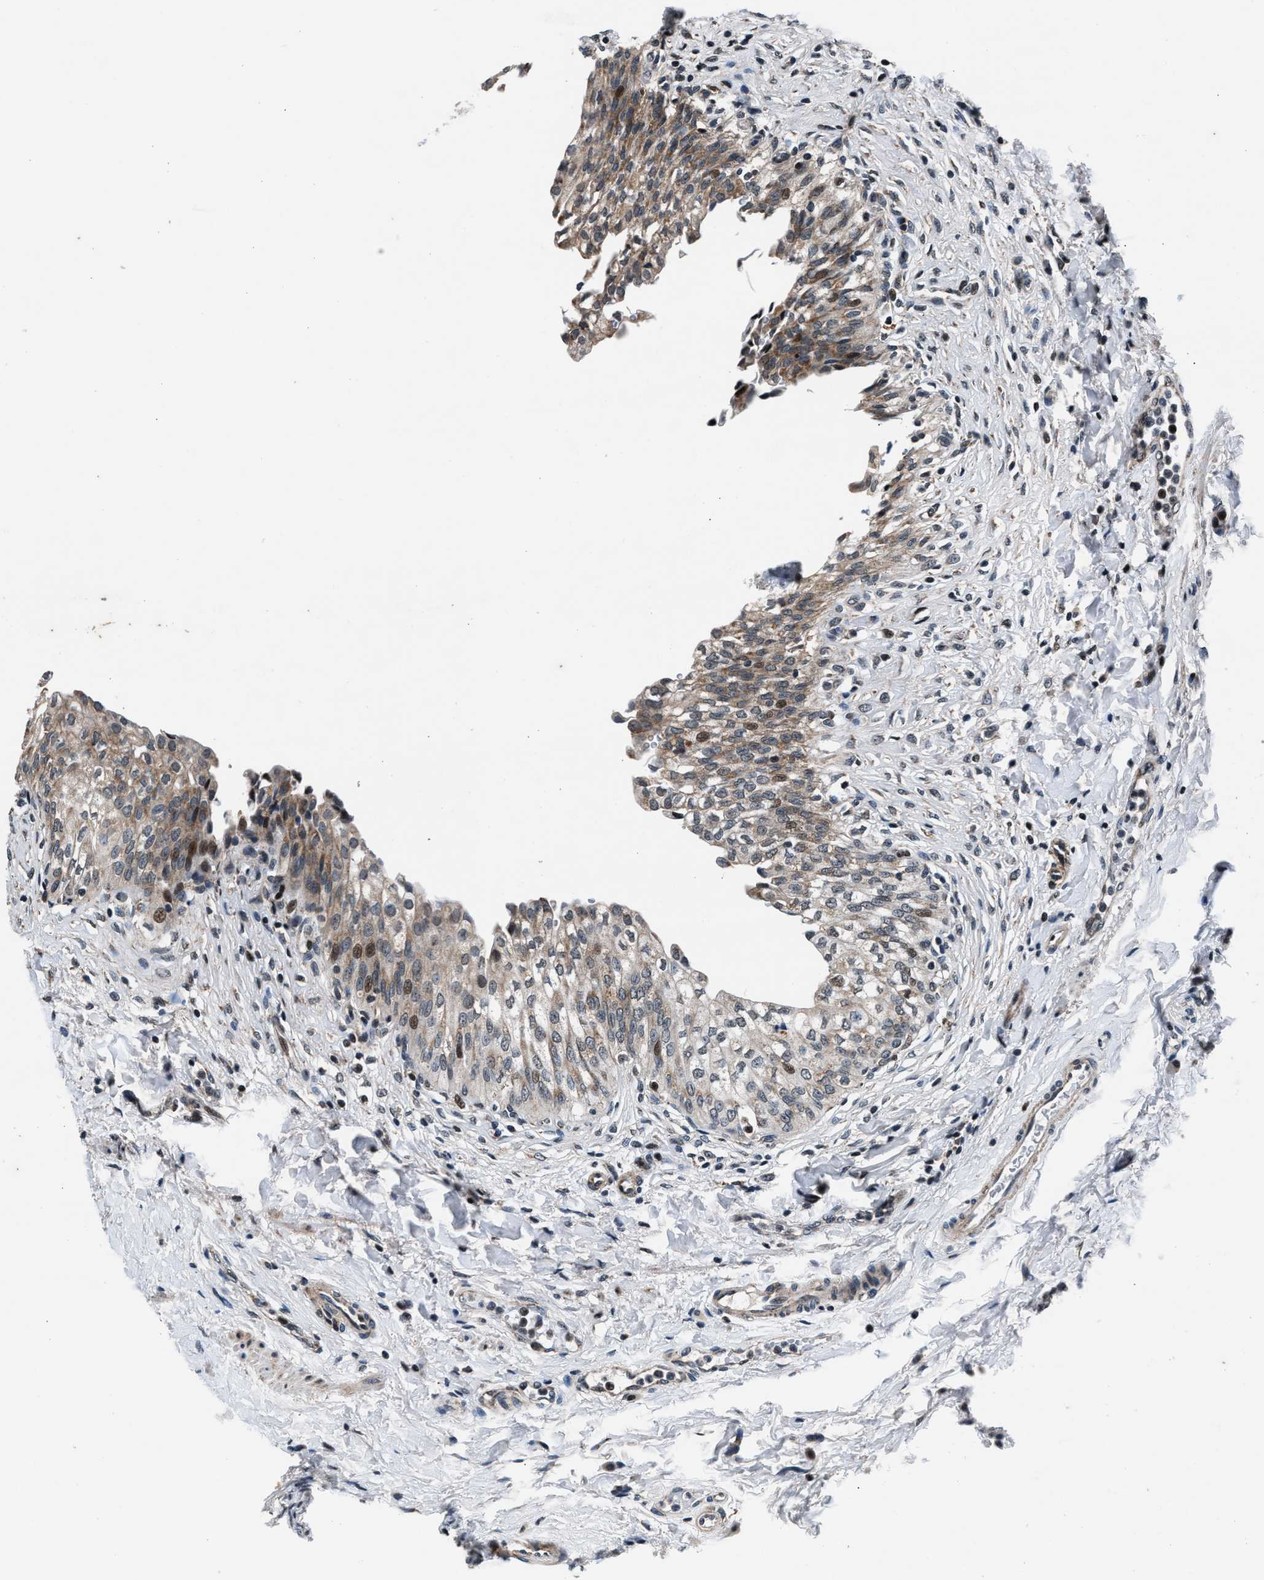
{"staining": {"intensity": "weak", "quantity": ">75%", "location": "cytoplasmic/membranous"}, "tissue": "urinary bladder", "cell_type": "Urothelial cells", "image_type": "normal", "snomed": [{"axis": "morphology", "description": "Urothelial carcinoma, High grade"}, {"axis": "topography", "description": "Urinary bladder"}], "caption": "An immunohistochemistry micrograph of normal tissue is shown. Protein staining in brown highlights weak cytoplasmic/membranous positivity in urinary bladder within urothelial cells.", "gene": "PRRC2B", "patient": {"sex": "male", "age": 46}}